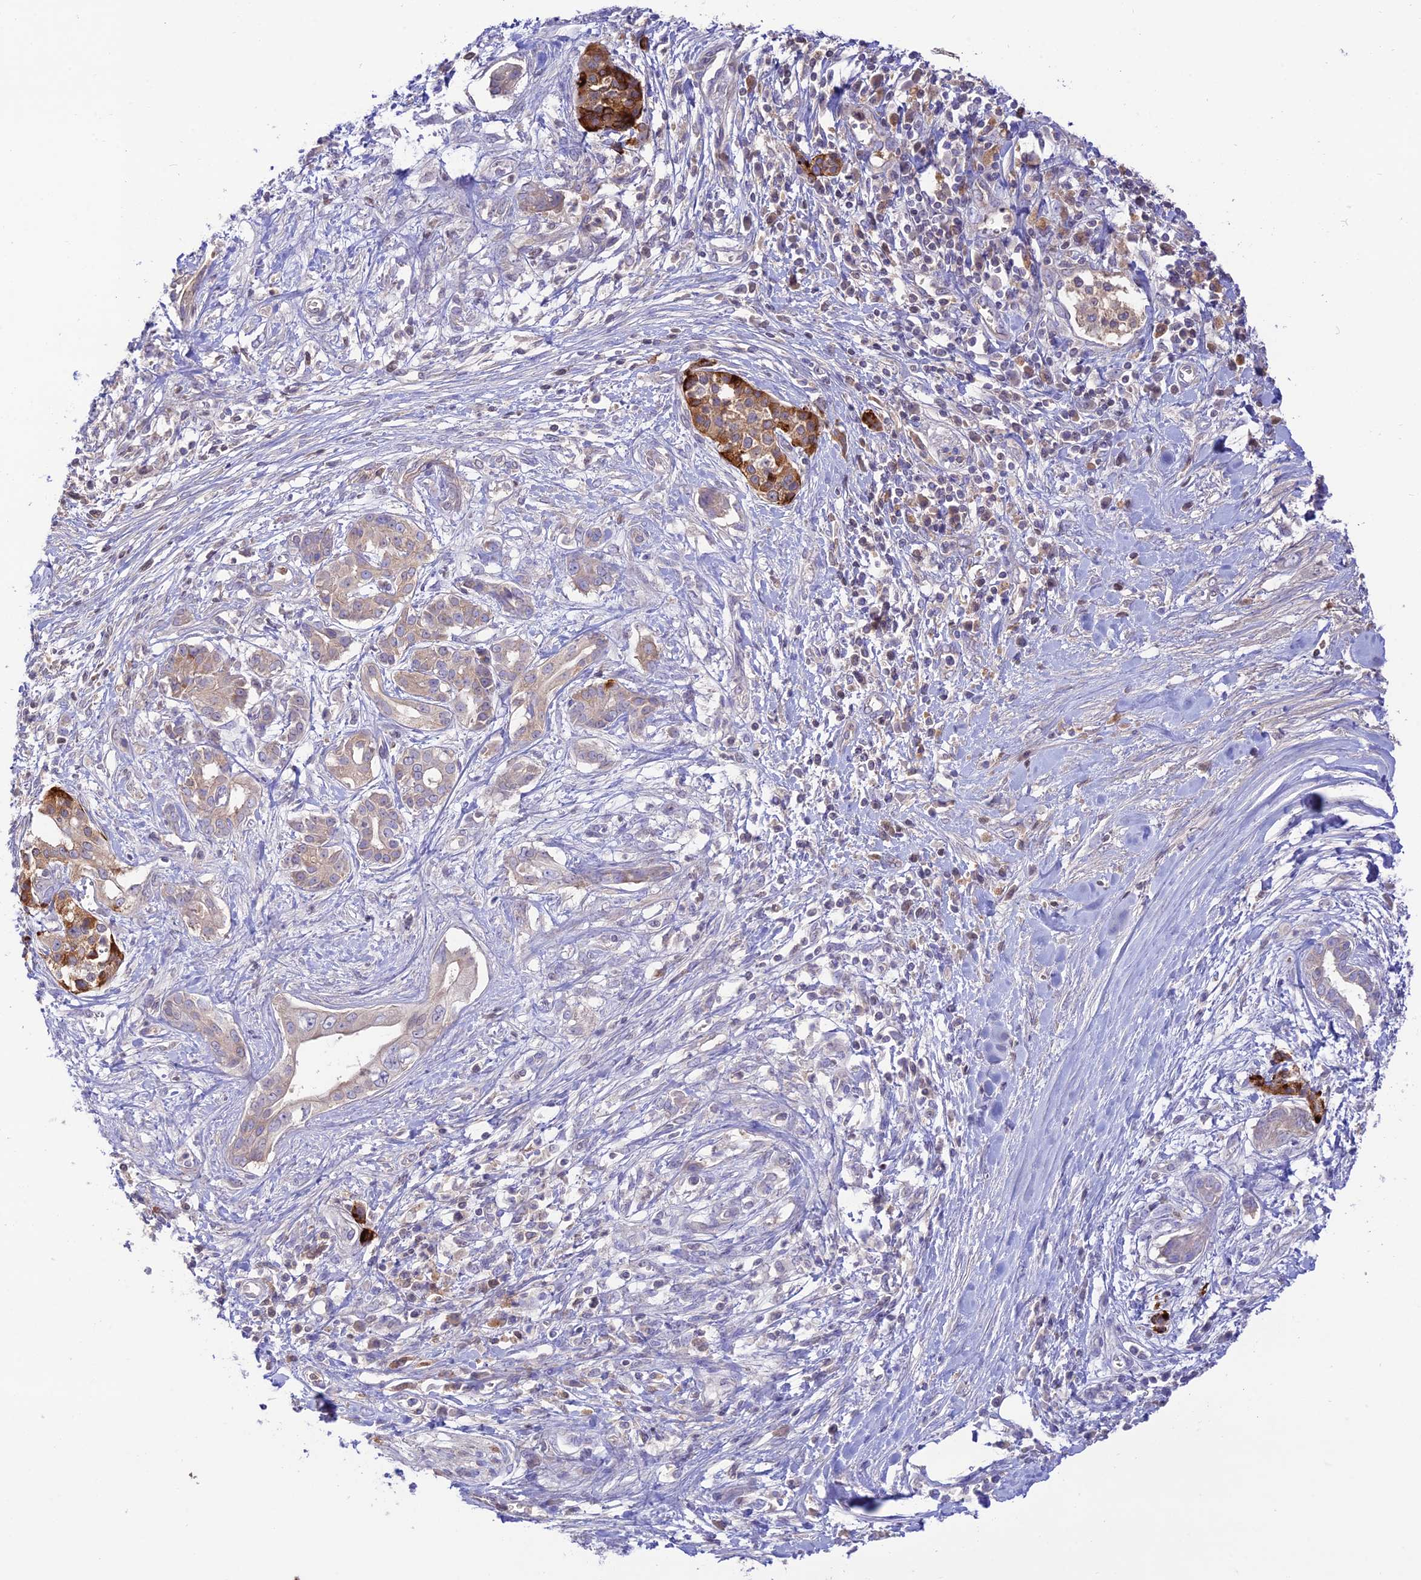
{"staining": {"intensity": "moderate", "quantity": "25%-75%", "location": "cytoplasmic/membranous"}, "tissue": "pancreatic cancer", "cell_type": "Tumor cells", "image_type": "cancer", "snomed": [{"axis": "morphology", "description": "Adenocarcinoma, NOS"}, {"axis": "topography", "description": "Pancreas"}], "caption": "Immunohistochemistry histopathology image of pancreatic cancer (adenocarcinoma) stained for a protein (brown), which reveals medium levels of moderate cytoplasmic/membranous staining in approximately 25%-75% of tumor cells.", "gene": "NLRP9", "patient": {"sex": "female", "age": 56}}